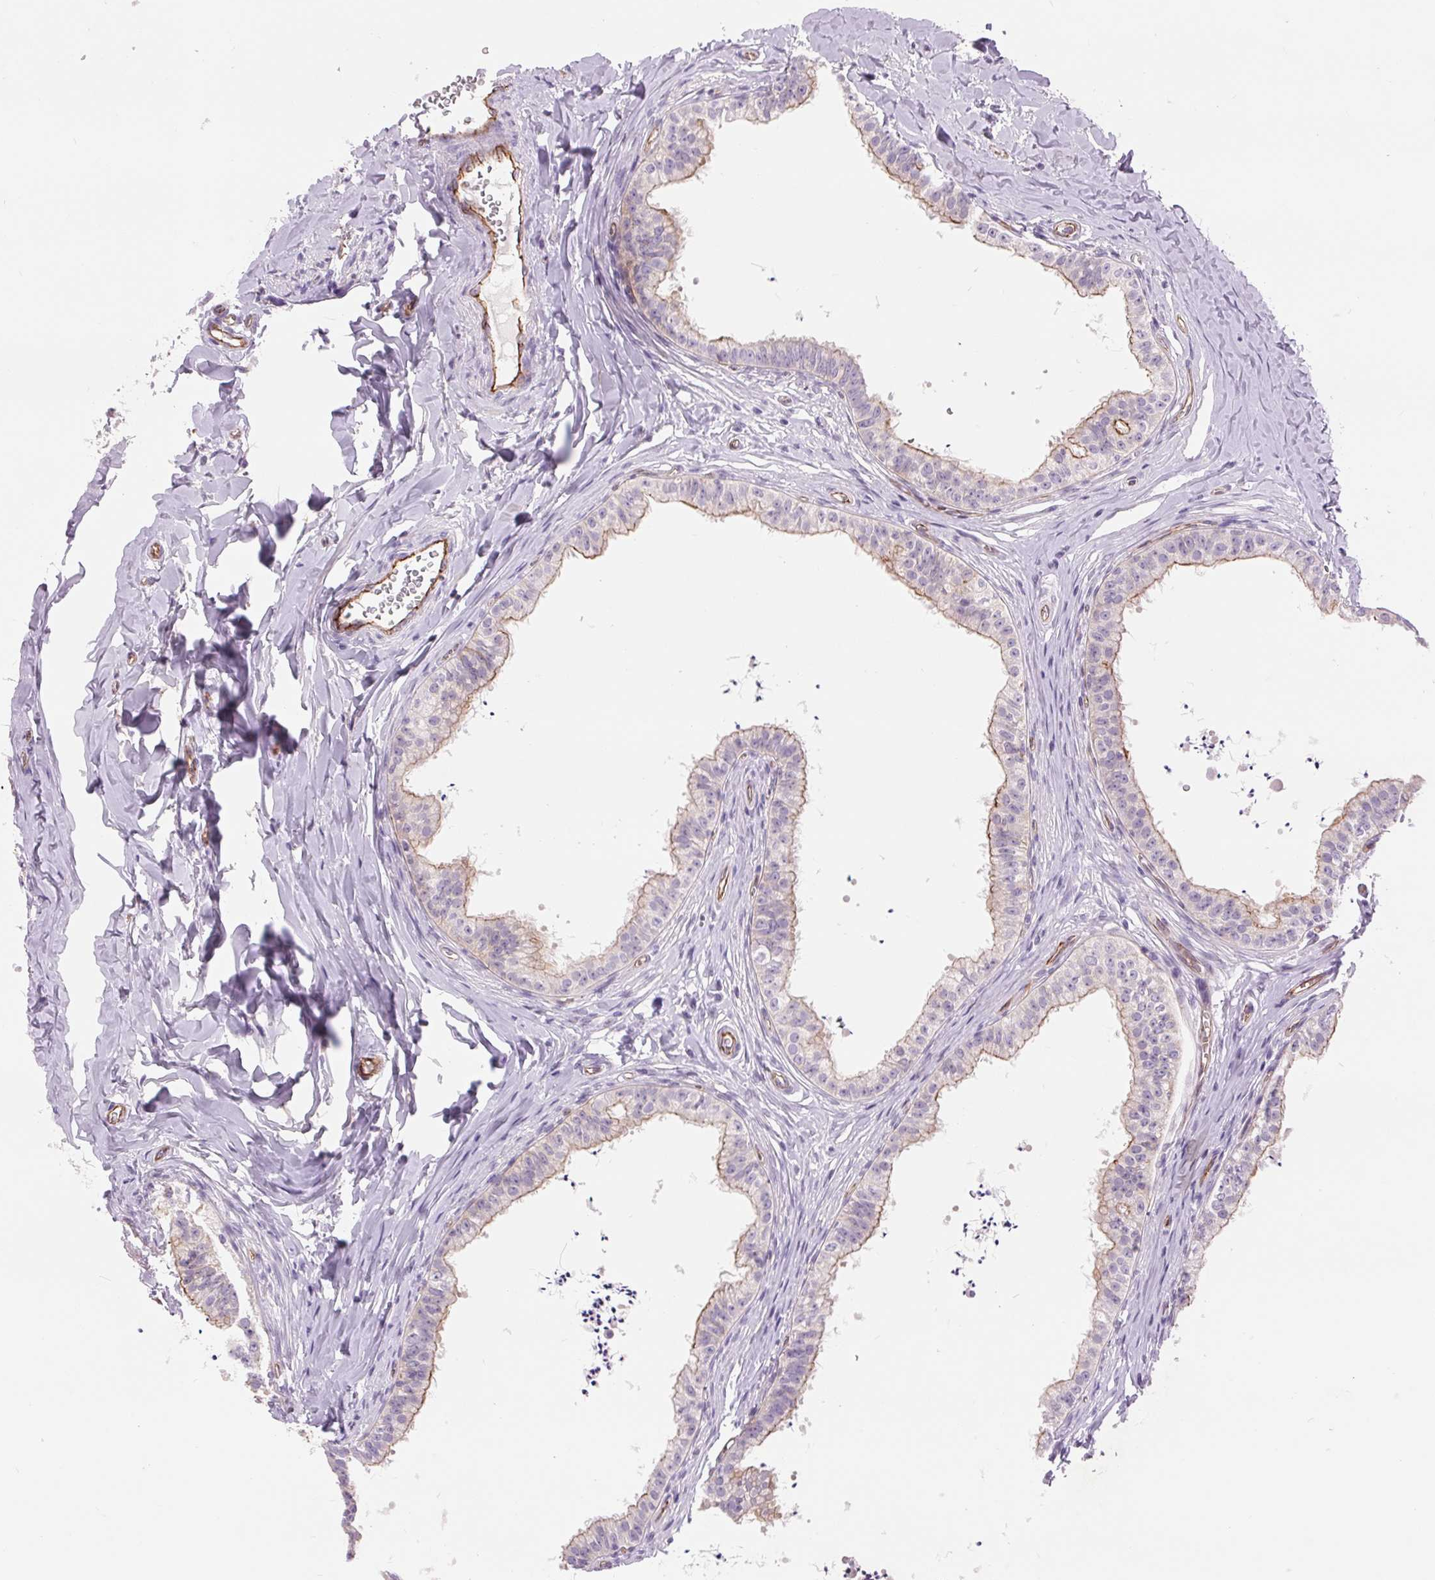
{"staining": {"intensity": "moderate", "quantity": "25%-75%", "location": "cytoplasmic/membranous"}, "tissue": "epididymis", "cell_type": "Glandular cells", "image_type": "normal", "snomed": [{"axis": "morphology", "description": "Normal tissue, NOS"}, {"axis": "topography", "description": "Epididymis"}], "caption": "DAB (3,3'-diaminobenzidine) immunohistochemical staining of benign human epididymis reveals moderate cytoplasmic/membranous protein positivity in approximately 25%-75% of glandular cells.", "gene": "DIXDC1", "patient": {"sex": "male", "age": 24}}